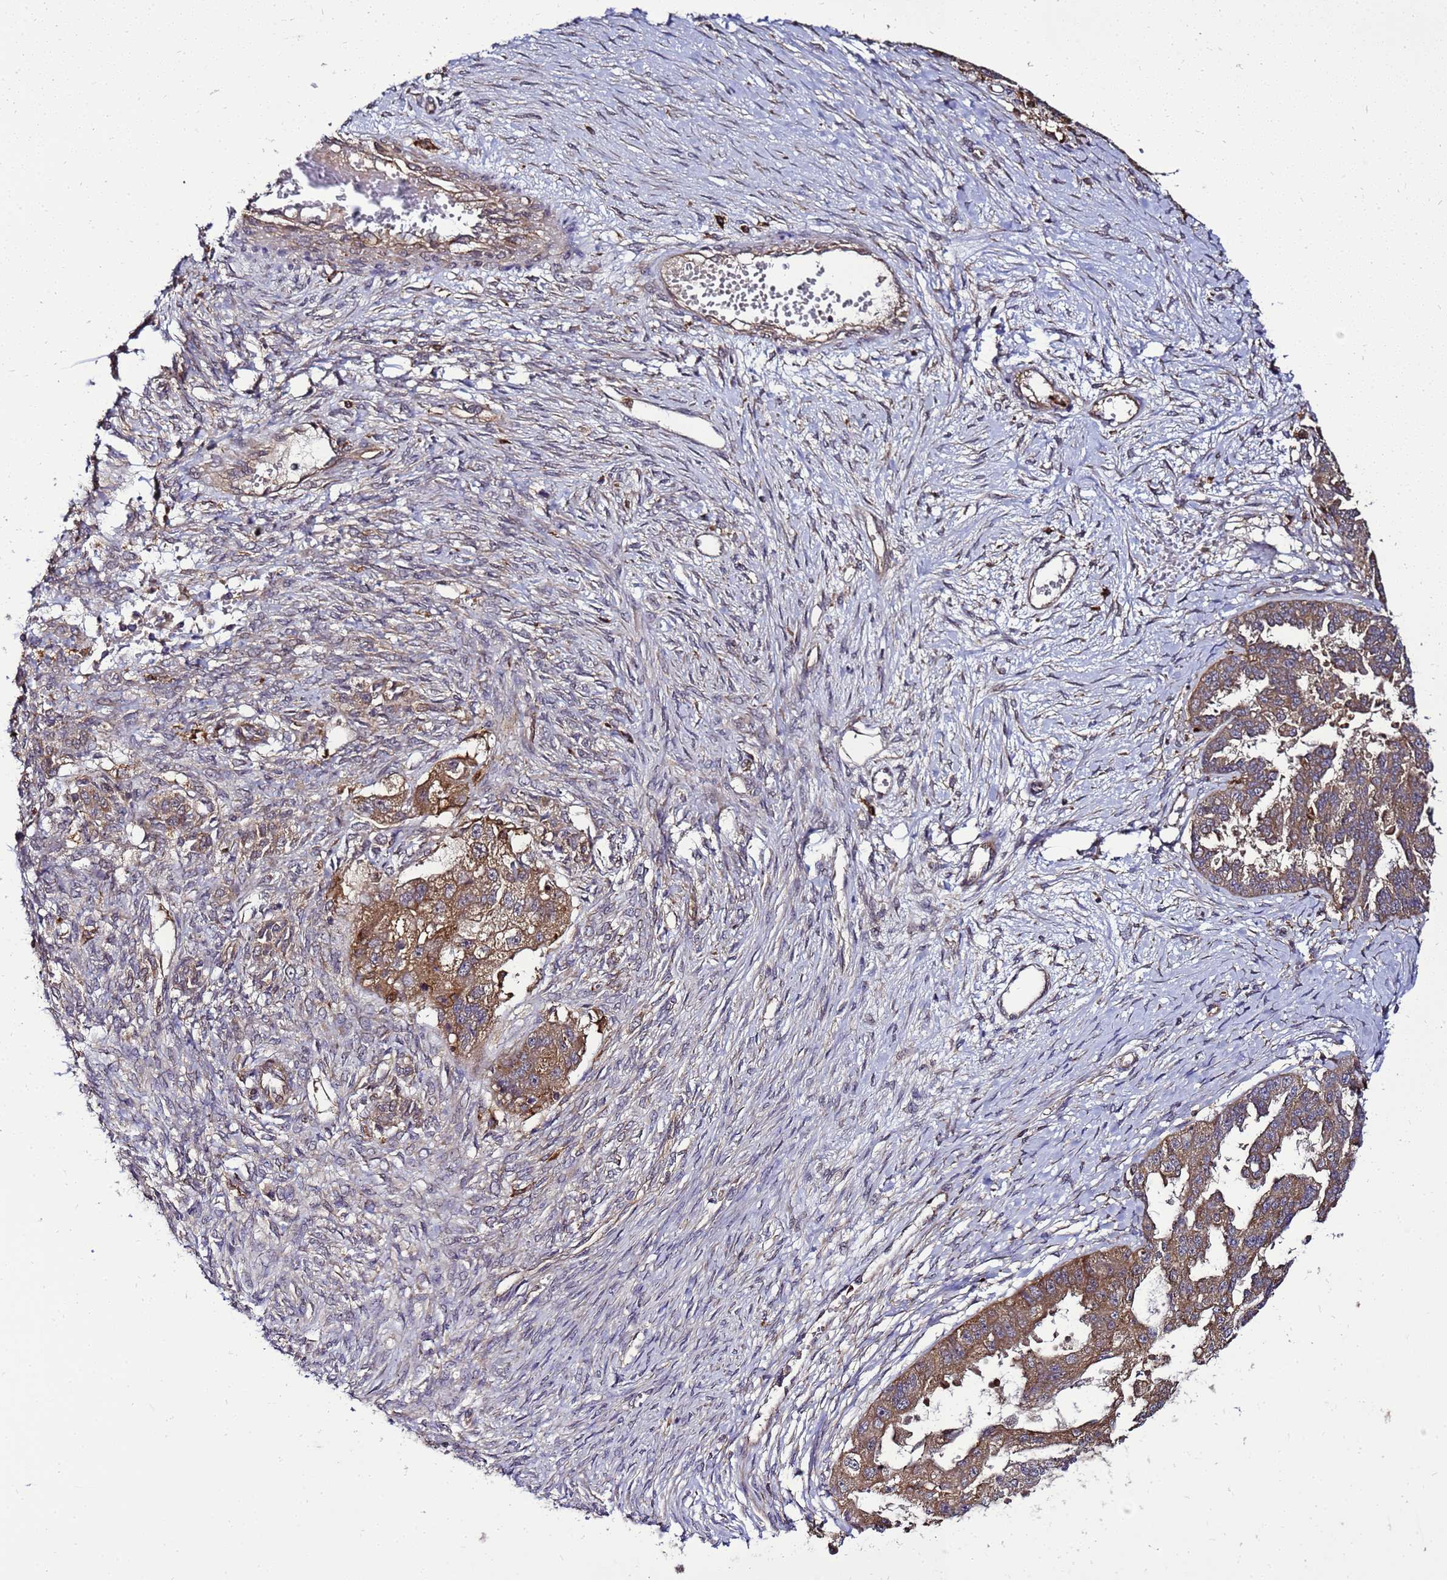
{"staining": {"intensity": "strong", "quantity": ">75%", "location": "cytoplasmic/membranous"}, "tissue": "ovarian cancer", "cell_type": "Tumor cells", "image_type": "cancer", "snomed": [{"axis": "morphology", "description": "Cystadenocarcinoma, serous, NOS"}, {"axis": "topography", "description": "Ovary"}], "caption": "Immunohistochemical staining of ovarian cancer (serous cystadenocarcinoma) demonstrates high levels of strong cytoplasmic/membranous protein staining in approximately >75% of tumor cells. (Brightfield microscopy of DAB IHC at high magnification).", "gene": "TRABD", "patient": {"sex": "female", "age": 58}}